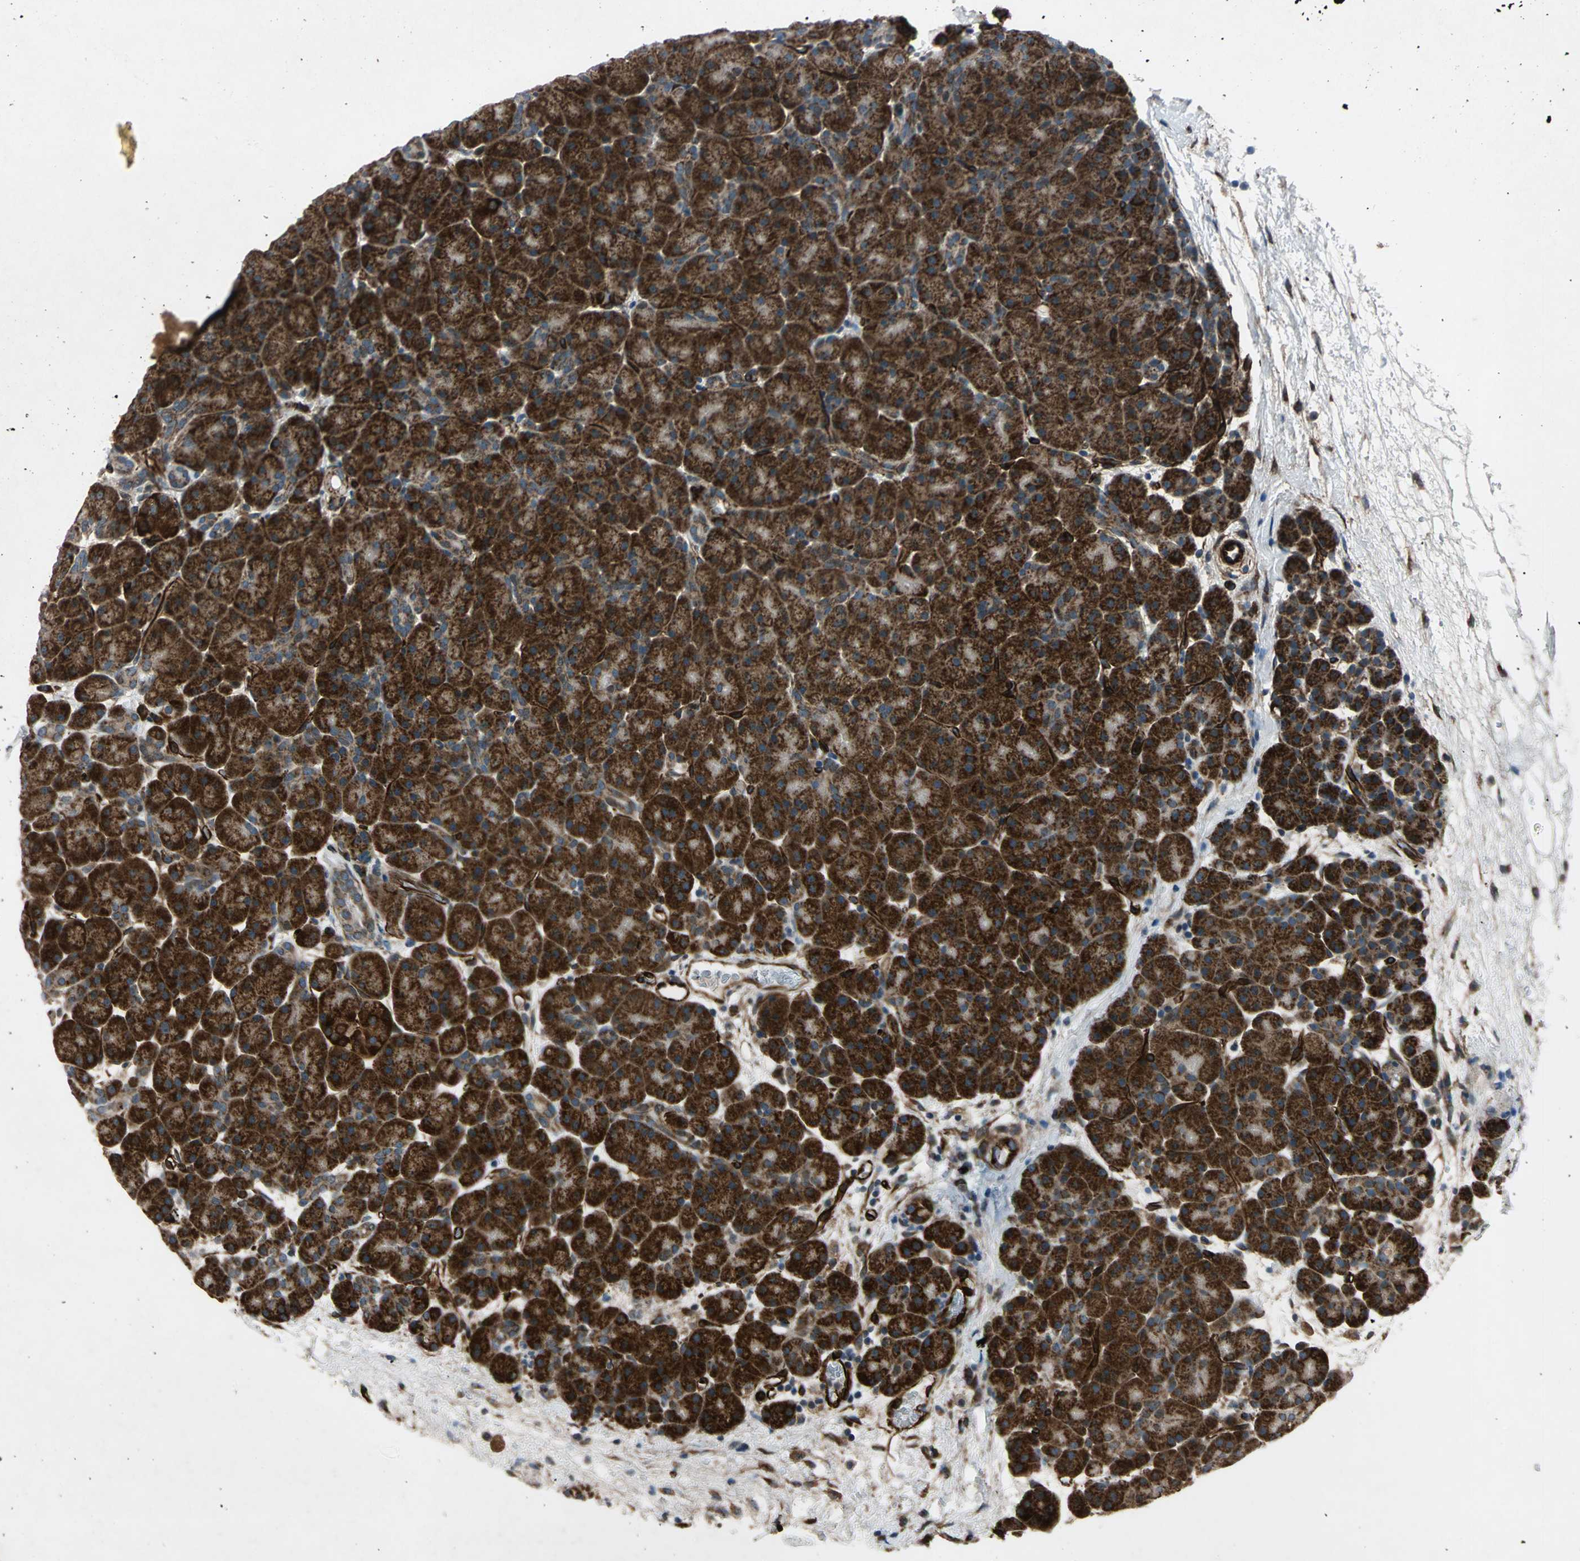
{"staining": {"intensity": "strong", "quantity": ">75%", "location": "cytoplasmic/membranous"}, "tissue": "pancreas", "cell_type": "Exocrine glandular cells", "image_type": "normal", "snomed": [{"axis": "morphology", "description": "Normal tissue, NOS"}, {"axis": "topography", "description": "Pancreas"}], "caption": "The image reveals immunohistochemical staining of normal pancreas. There is strong cytoplasmic/membranous expression is present in approximately >75% of exocrine glandular cells. Ihc stains the protein in brown and the nuclei are stained blue.", "gene": "EXD2", "patient": {"sex": "male", "age": 66}}